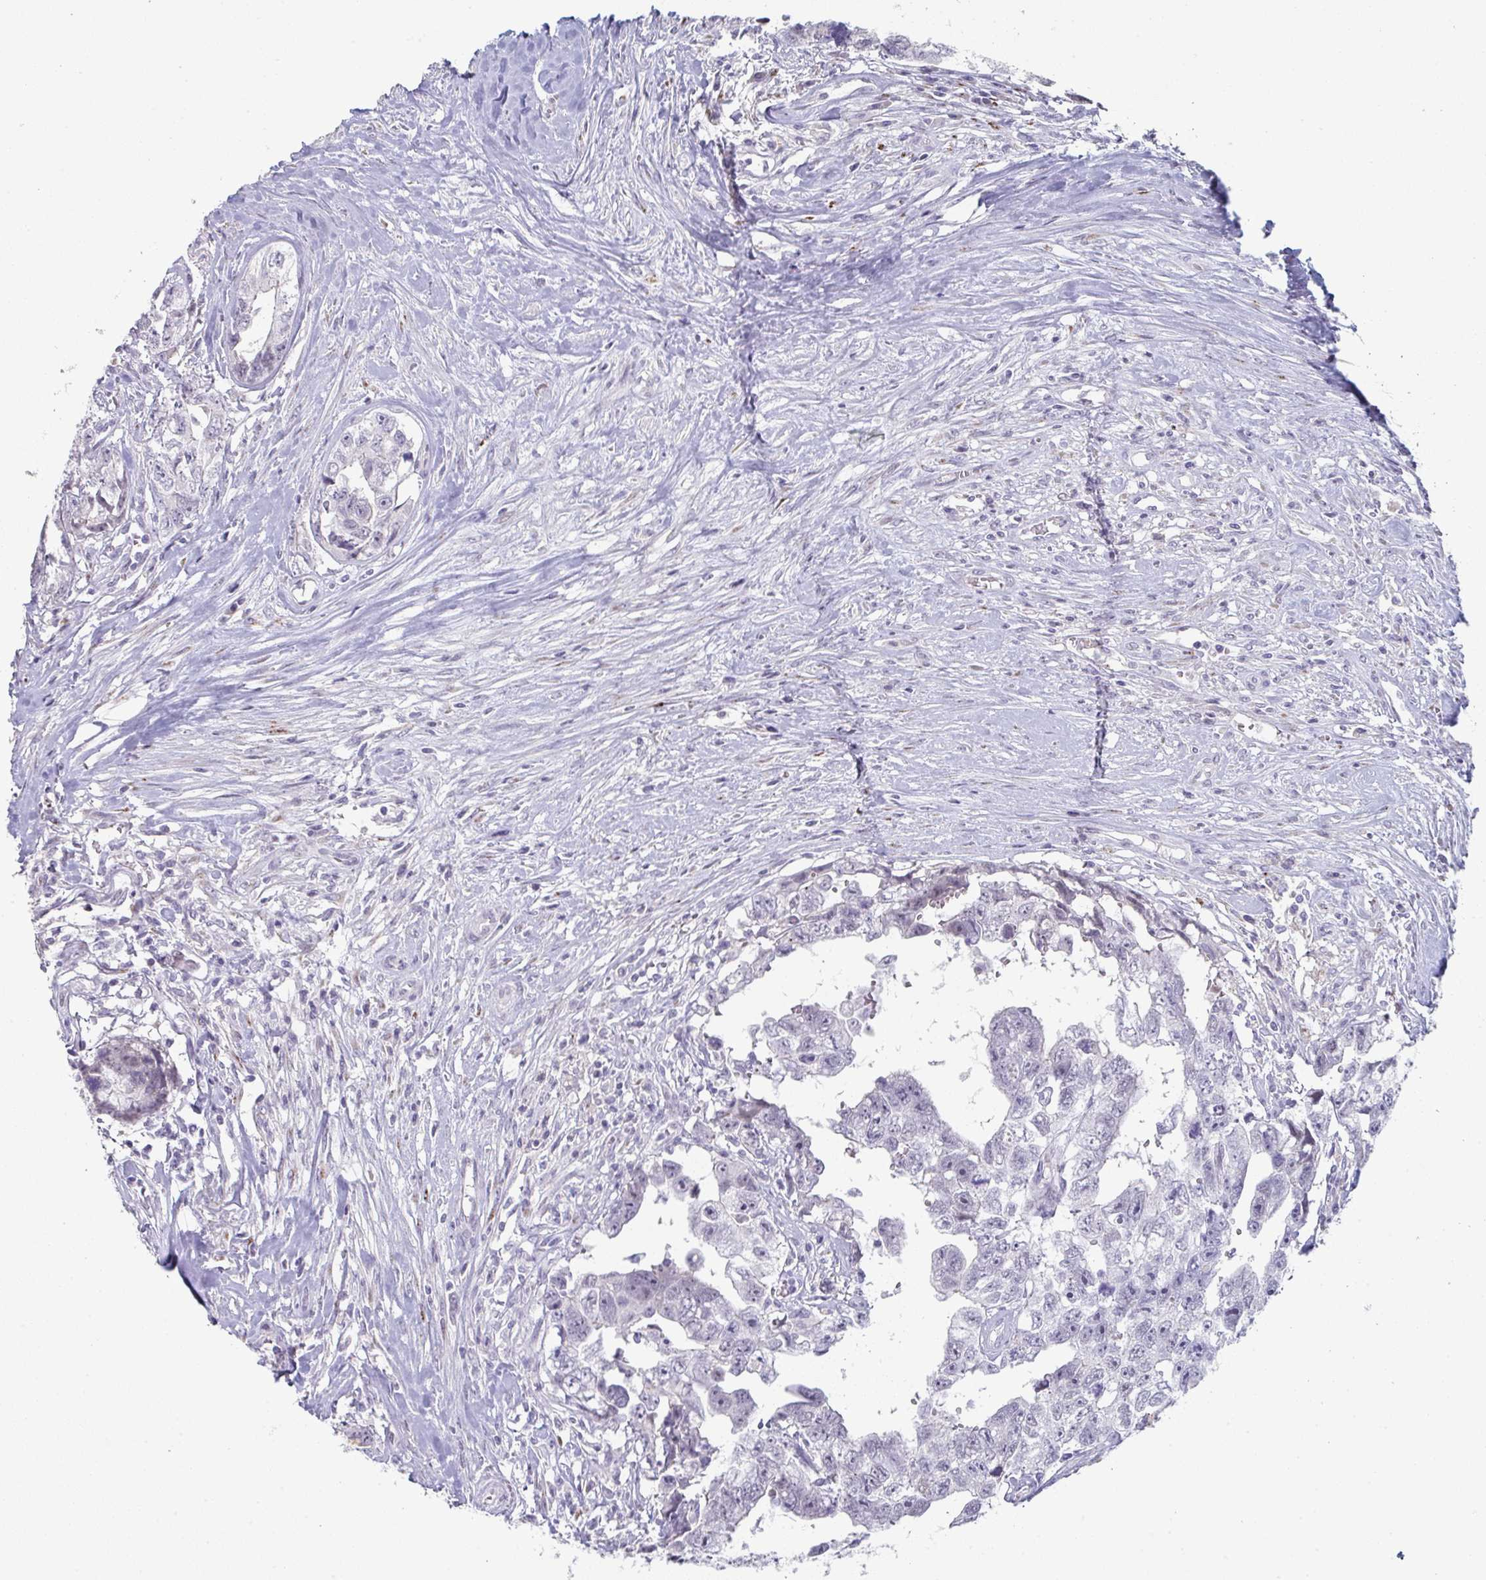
{"staining": {"intensity": "negative", "quantity": "none", "location": "none"}, "tissue": "testis cancer", "cell_type": "Tumor cells", "image_type": "cancer", "snomed": [{"axis": "morphology", "description": "Carcinoma, Embryonal, NOS"}, {"axis": "topography", "description": "Testis"}], "caption": "An IHC histopathology image of testis cancer is shown. There is no staining in tumor cells of testis cancer.", "gene": "A1CF", "patient": {"sex": "male", "age": 22}}